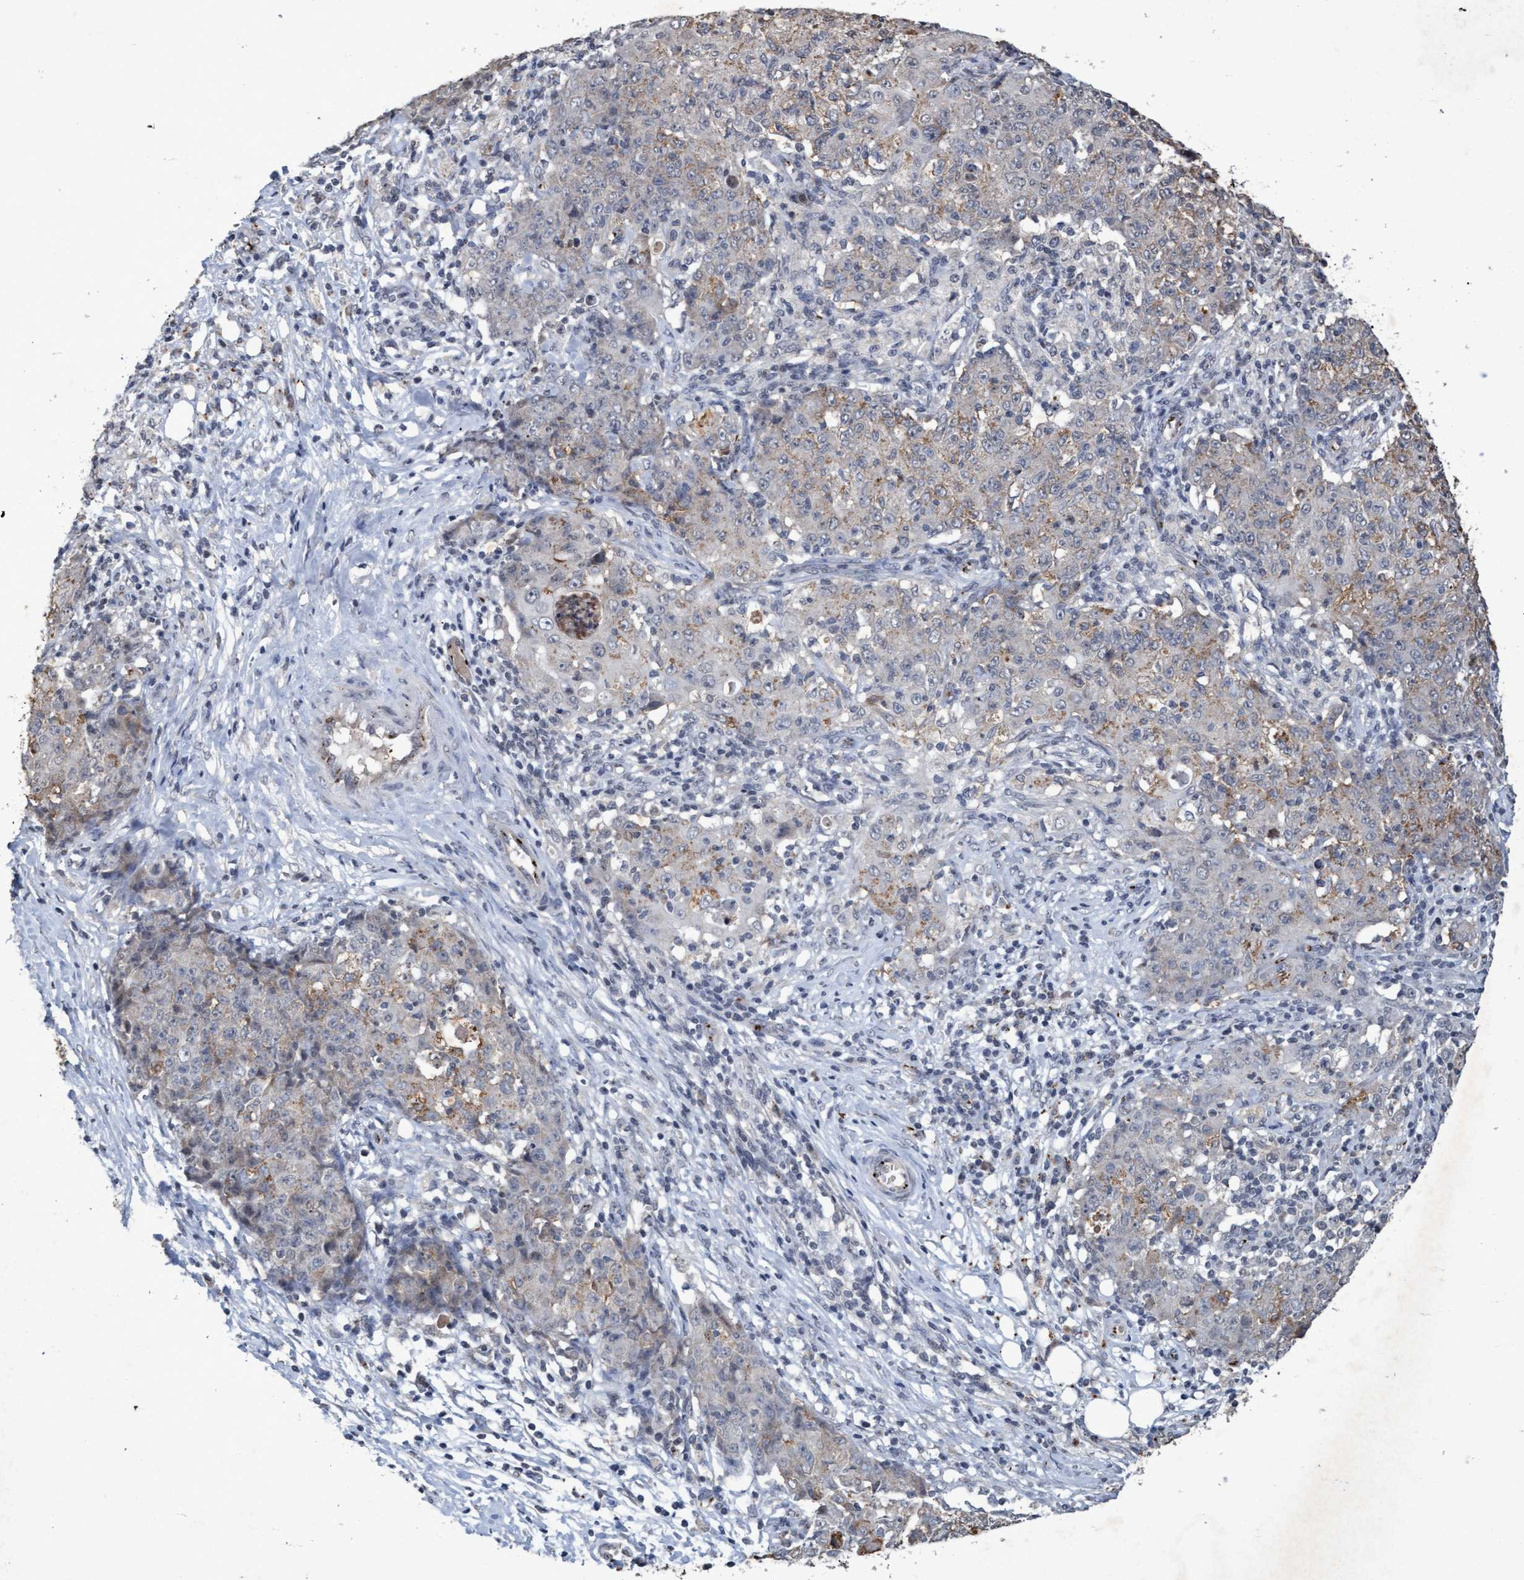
{"staining": {"intensity": "weak", "quantity": "<25%", "location": "cytoplasmic/membranous"}, "tissue": "ovarian cancer", "cell_type": "Tumor cells", "image_type": "cancer", "snomed": [{"axis": "morphology", "description": "Carcinoma, endometroid"}, {"axis": "topography", "description": "Ovary"}], "caption": "Endometroid carcinoma (ovarian) was stained to show a protein in brown. There is no significant positivity in tumor cells.", "gene": "GALC", "patient": {"sex": "female", "age": 42}}